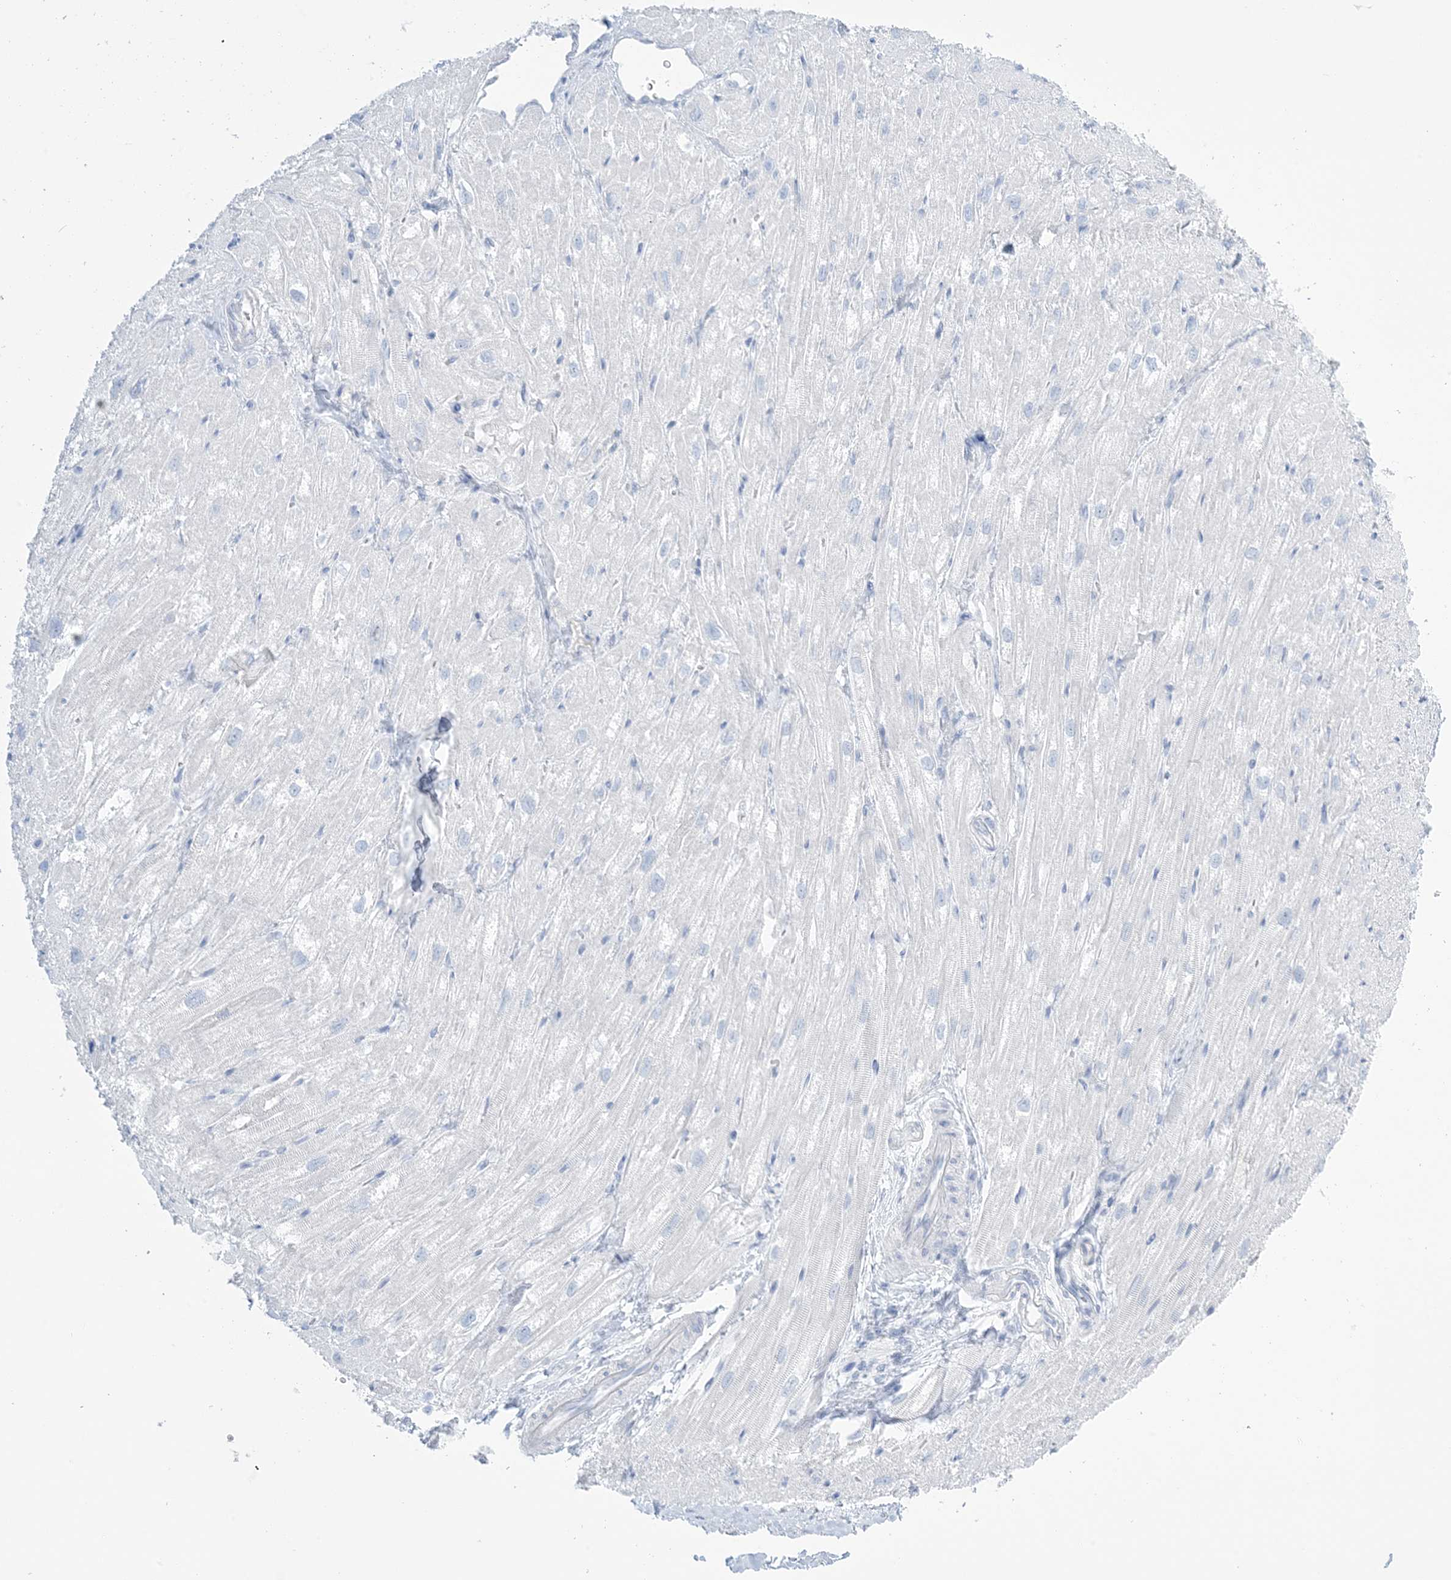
{"staining": {"intensity": "negative", "quantity": "none", "location": "none"}, "tissue": "heart muscle", "cell_type": "Cardiomyocytes", "image_type": "normal", "snomed": [{"axis": "morphology", "description": "Normal tissue, NOS"}, {"axis": "topography", "description": "Heart"}], "caption": "The immunohistochemistry (IHC) photomicrograph has no significant expression in cardiomyocytes of heart muscle.", "gene": "AGXT", "patient": {"sex": "male", "age": 50}}